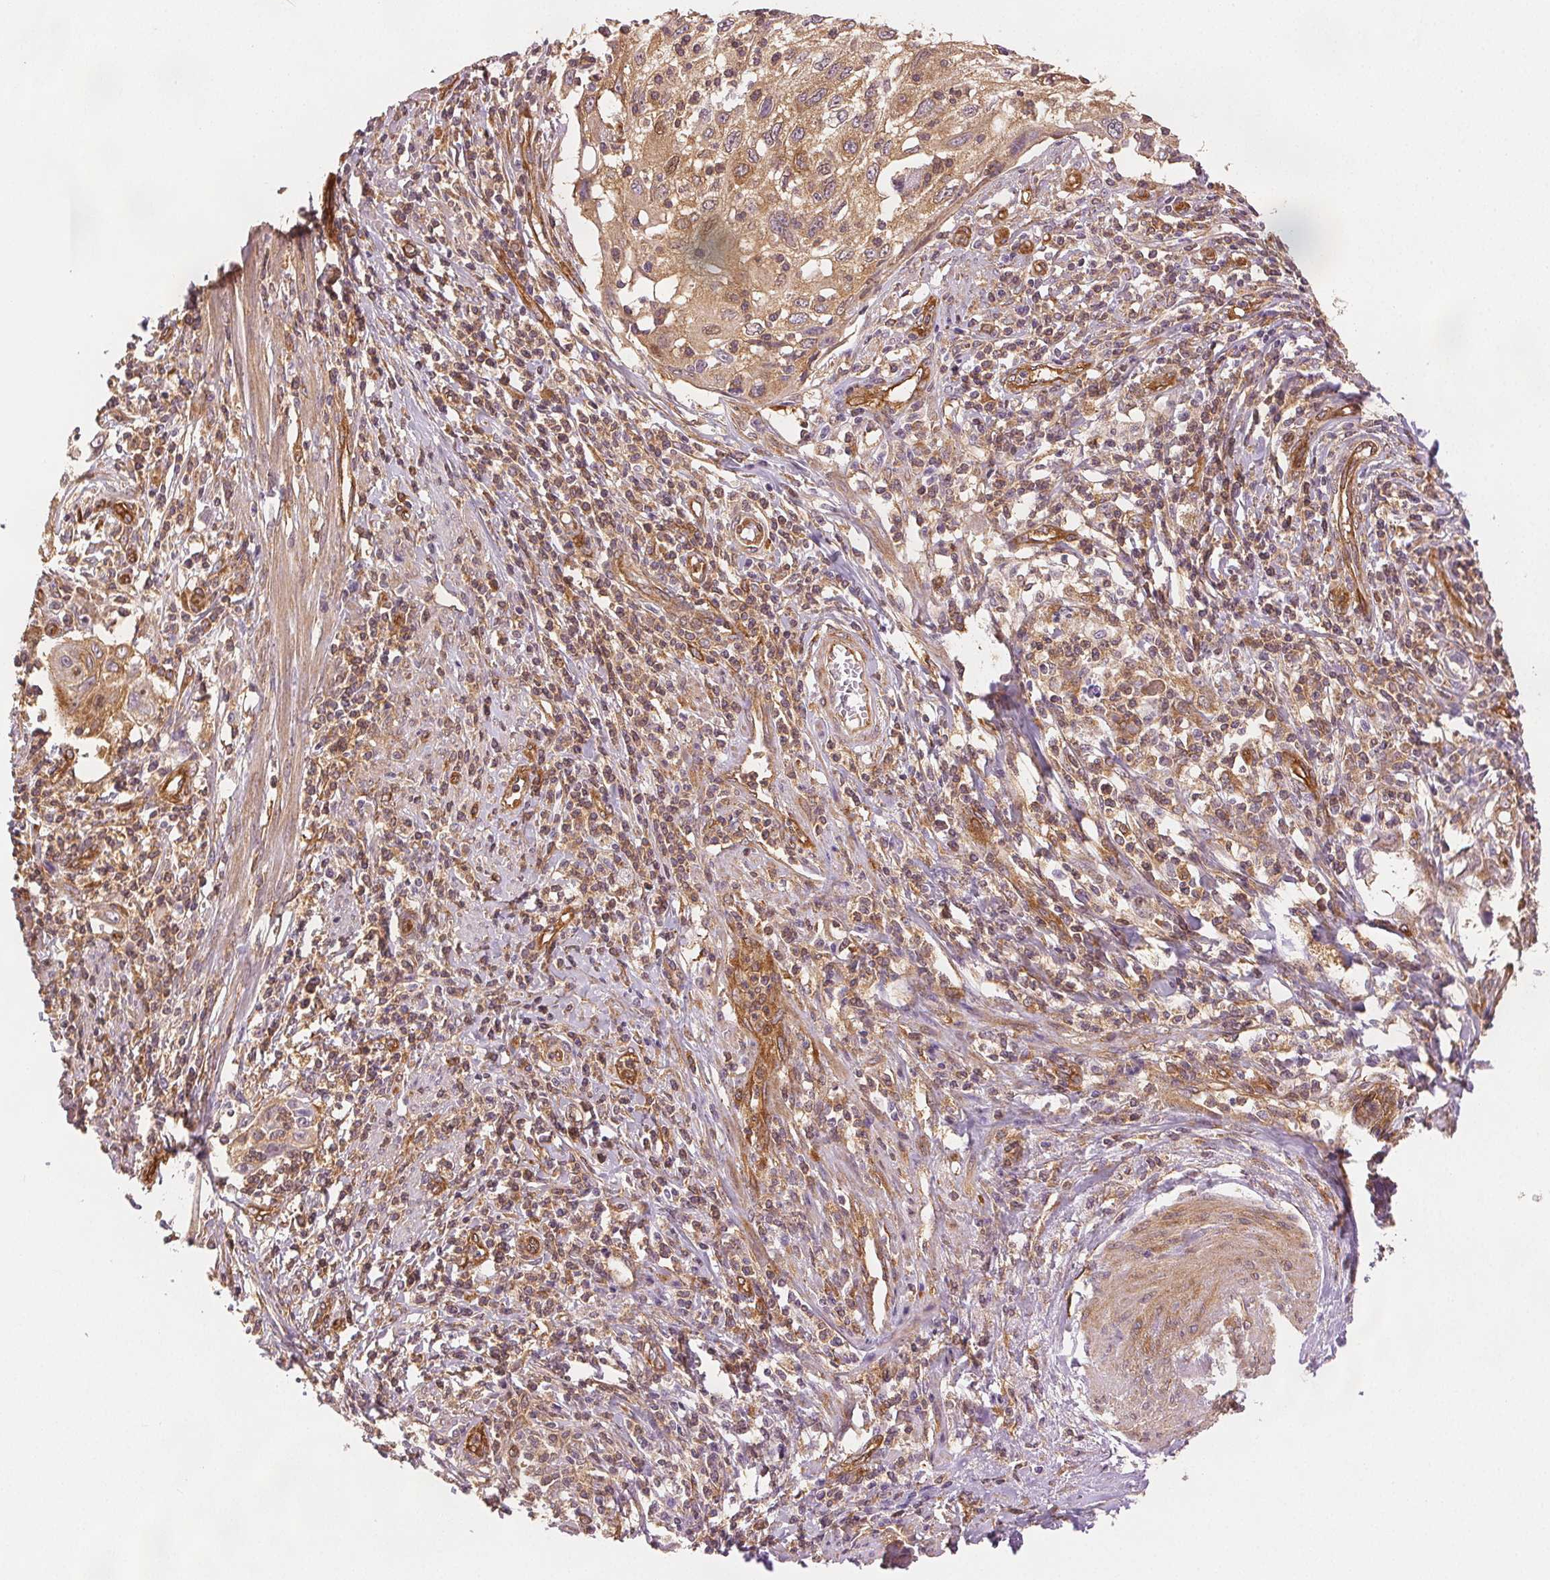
{"staining": {"intensity": "moderate", "quantity": ">75%", "location": "cytoplasmic/membranous"}, "tissue": "cervical cancer", "cell_type": "Tumor cells", "image_type": "cancer", "snomed": [{"axis": "morphology", "description": "Squamous cell carcinoma, NOS"}, {"axis": "topography", "description": "Cervix"}], "caption": "High-power microscopy captured an immunohistochemistry image of squamous cell carcinoma (cervical), revealing moderate cytoplasmic/membranous positivity in approximately >75% of tumor cells. The staining is performed using DAB brown chromogen to label protein expression. The nuclei are counter-stained blue using hematoxylin.", "gene": "DIAPH2", "patient": {"sex": "female", "age": 70}}